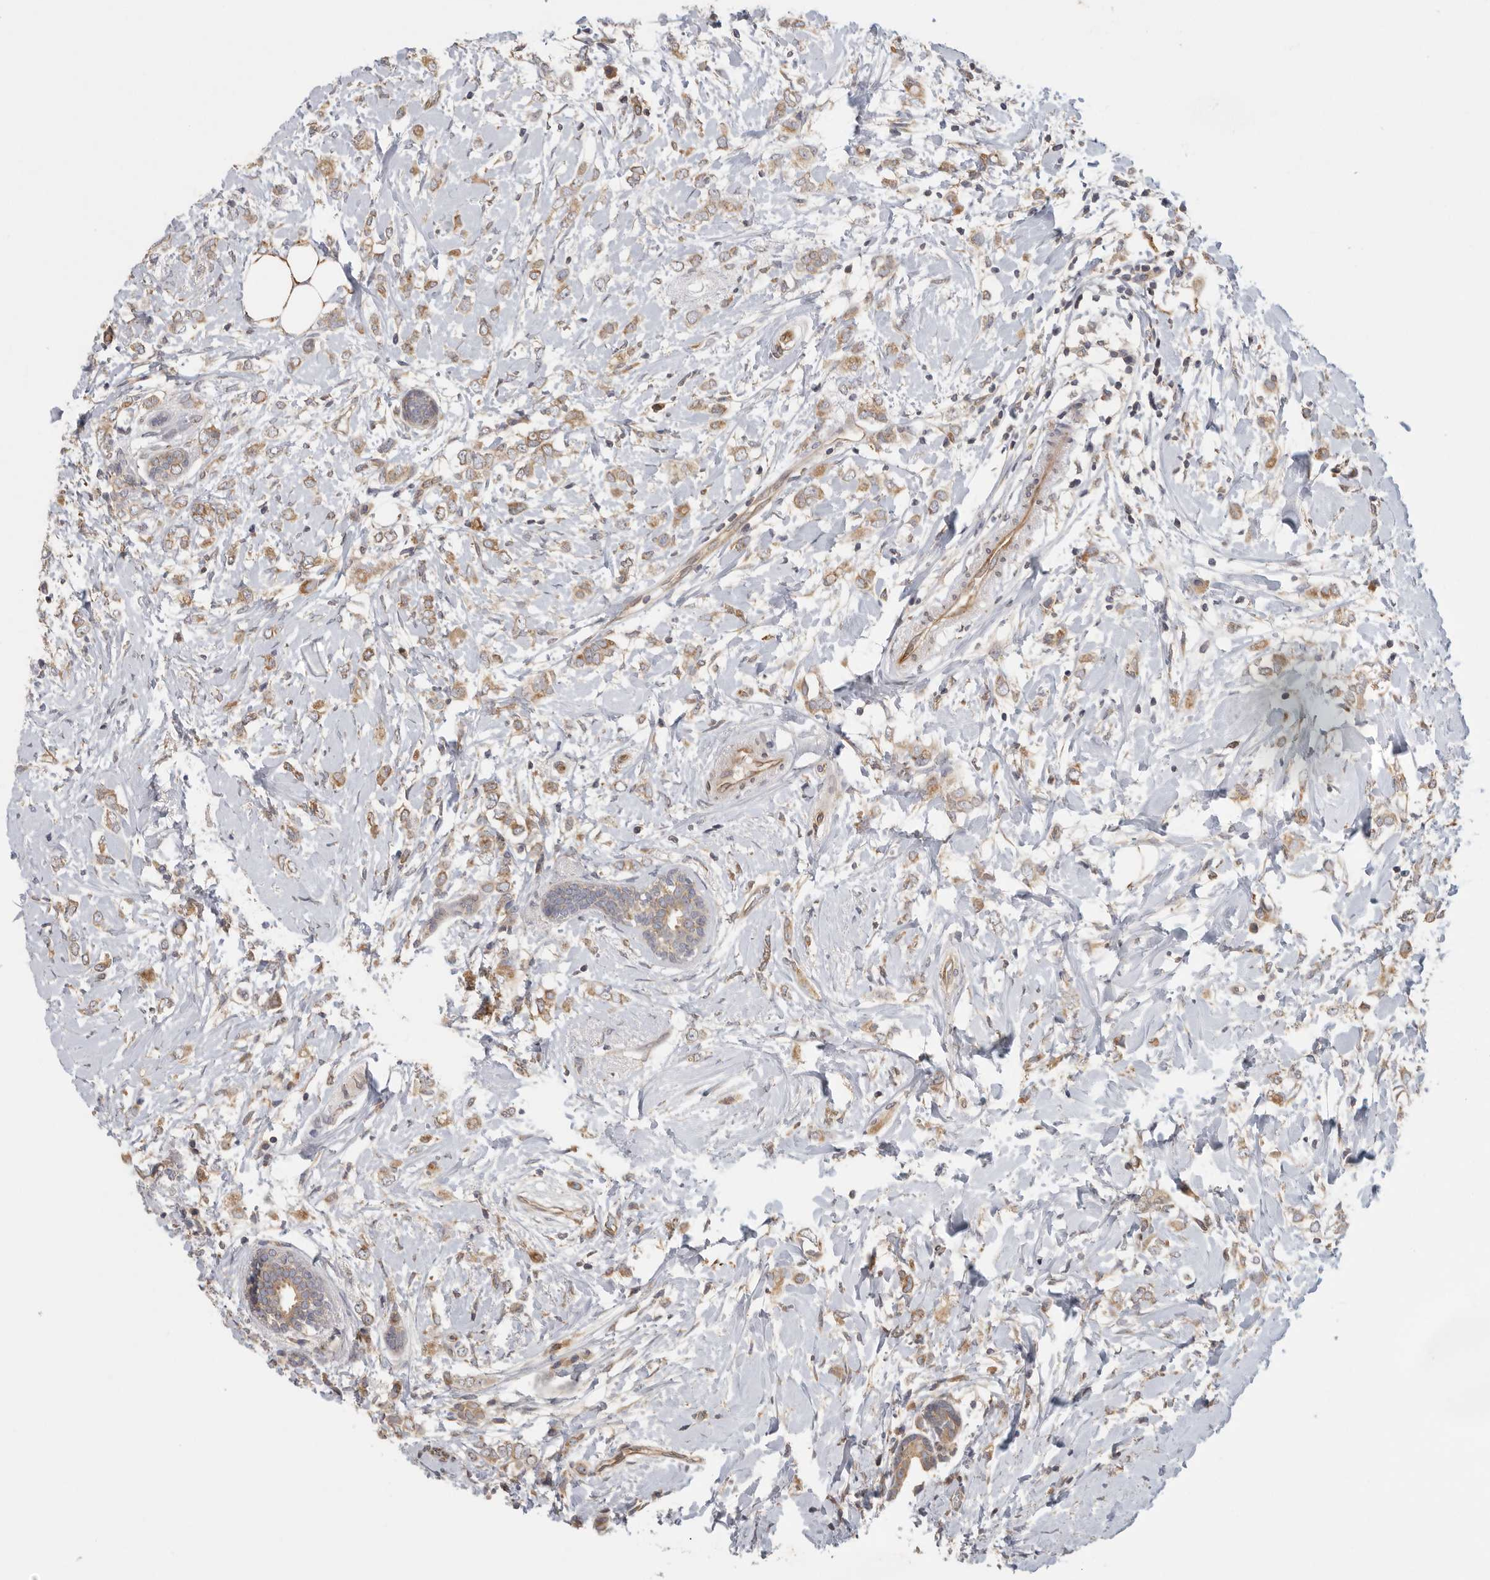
{"staining": {"intensity": "moderate", "quantity": ">75%", "location": "cytoplasmic/membranous"}, "tissue": "breast cancer", "cell_type": "Tumor cells", "image_type": "cancer", "snomed": [{"axis": "morphology", "description": "Normal tissue, NOS"}, {"axis": "morphology", "description": "Lobular carcinoma"}, {"axis": "topography", "description": "Breast"}], "caption": "Immunohistochemical staining of lobular carcinoma (breast) reveals moderate cytoplasmic/membranous protein expression in about >75% of tumor cells. Immunohistochemistry stains the protein in brown and the nuclei are stained blue.", "gene": "BCAP29", "patient": {"sex": "female", "age": 47}}